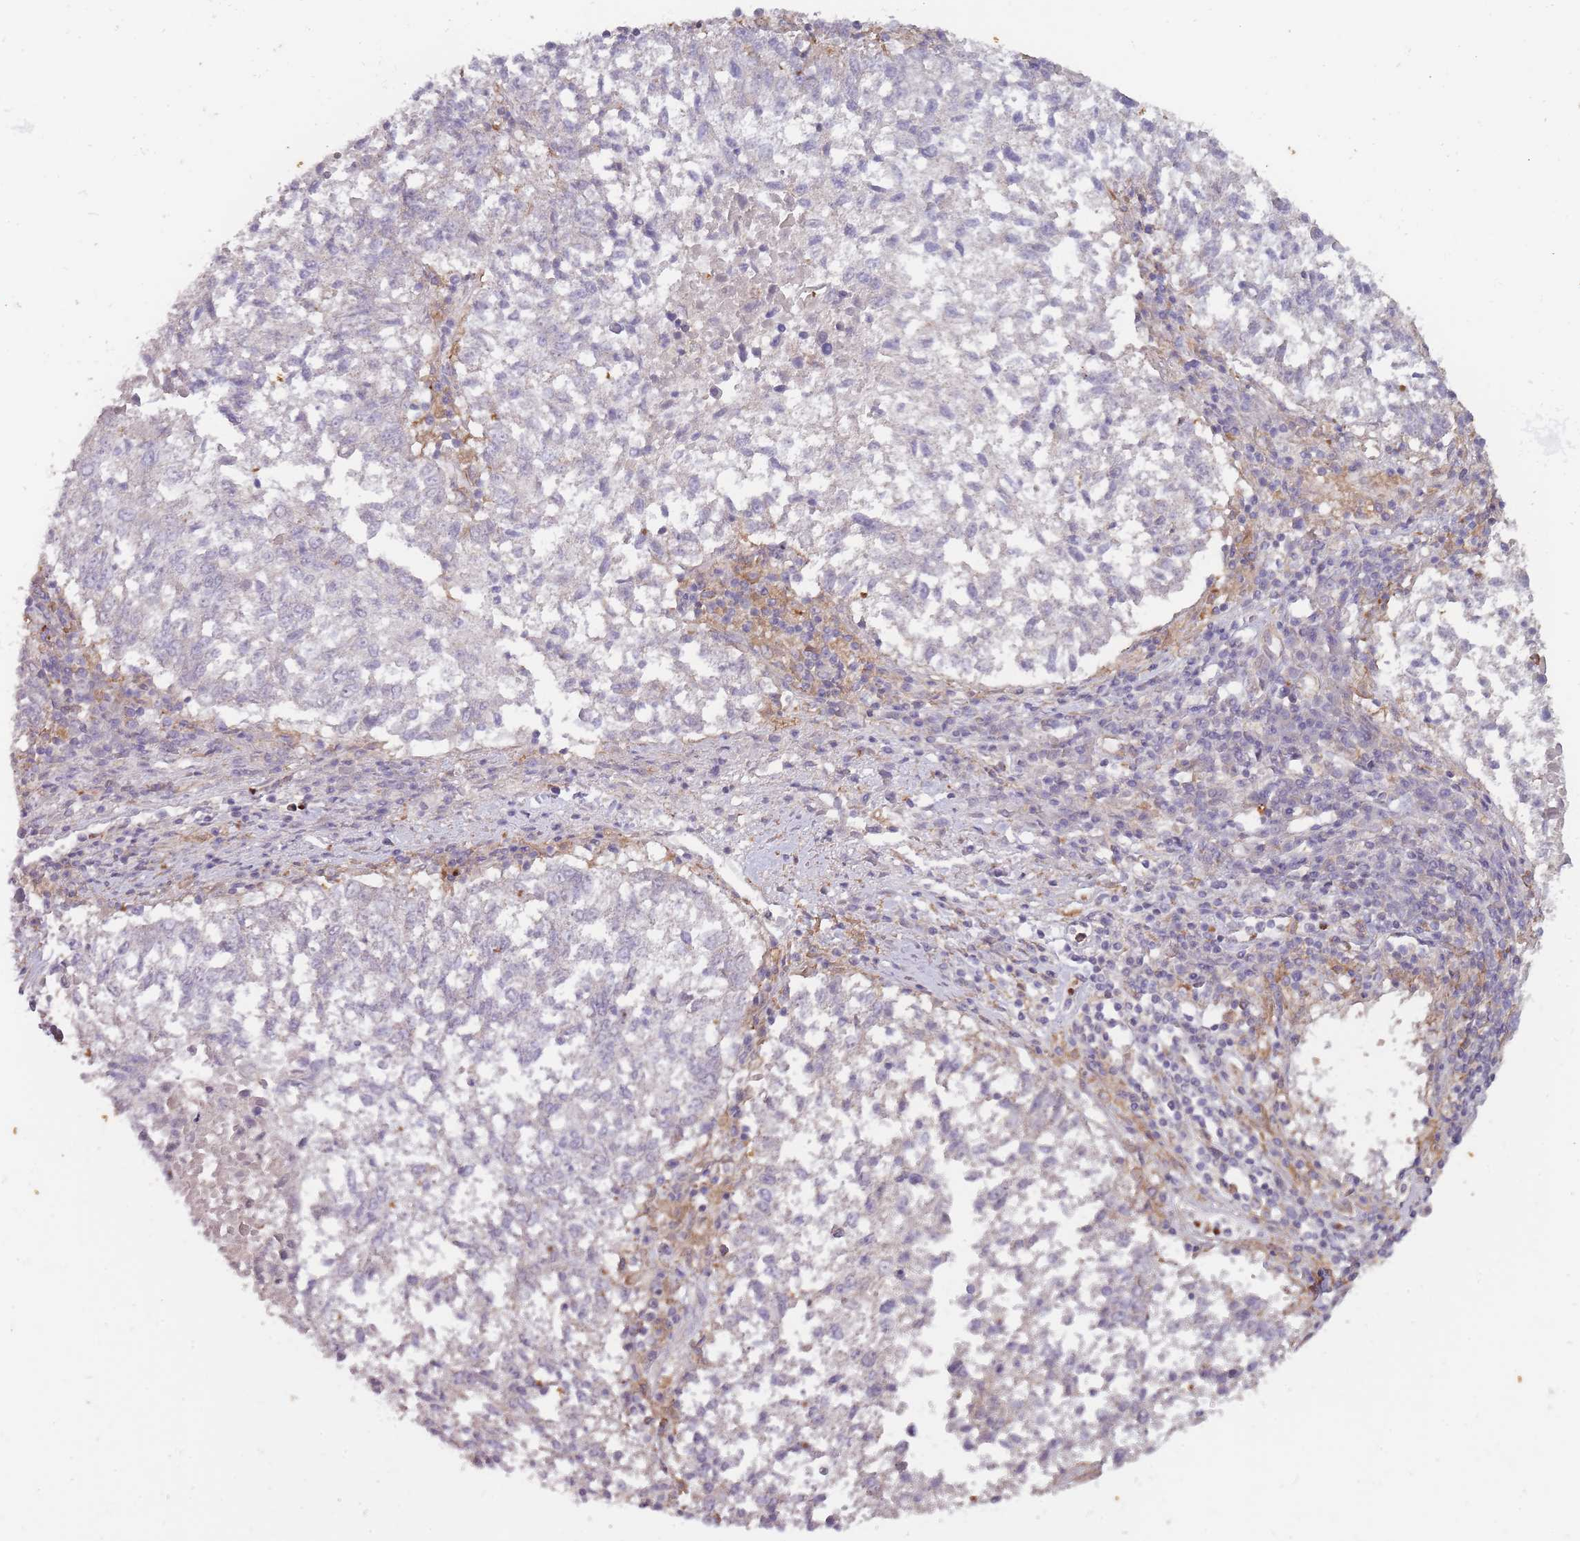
{"staining": {"intensity": "negative", "quantity": "none", "location": "none"}, "tissue": "lung cancer", "cell_type": "Tumor cells", "image_type": "cancer", "snomed": [{"axis": "morphology", "description": "Squamous cell carcinoma, NOS"}, {"axis": "topography", "description": "Lung"}], "caption": "A histopathology image of human lung cancer is negative for staining in tumor cells.", "gene": "TET3", "patient": {"sex": "male", "age": 73}}